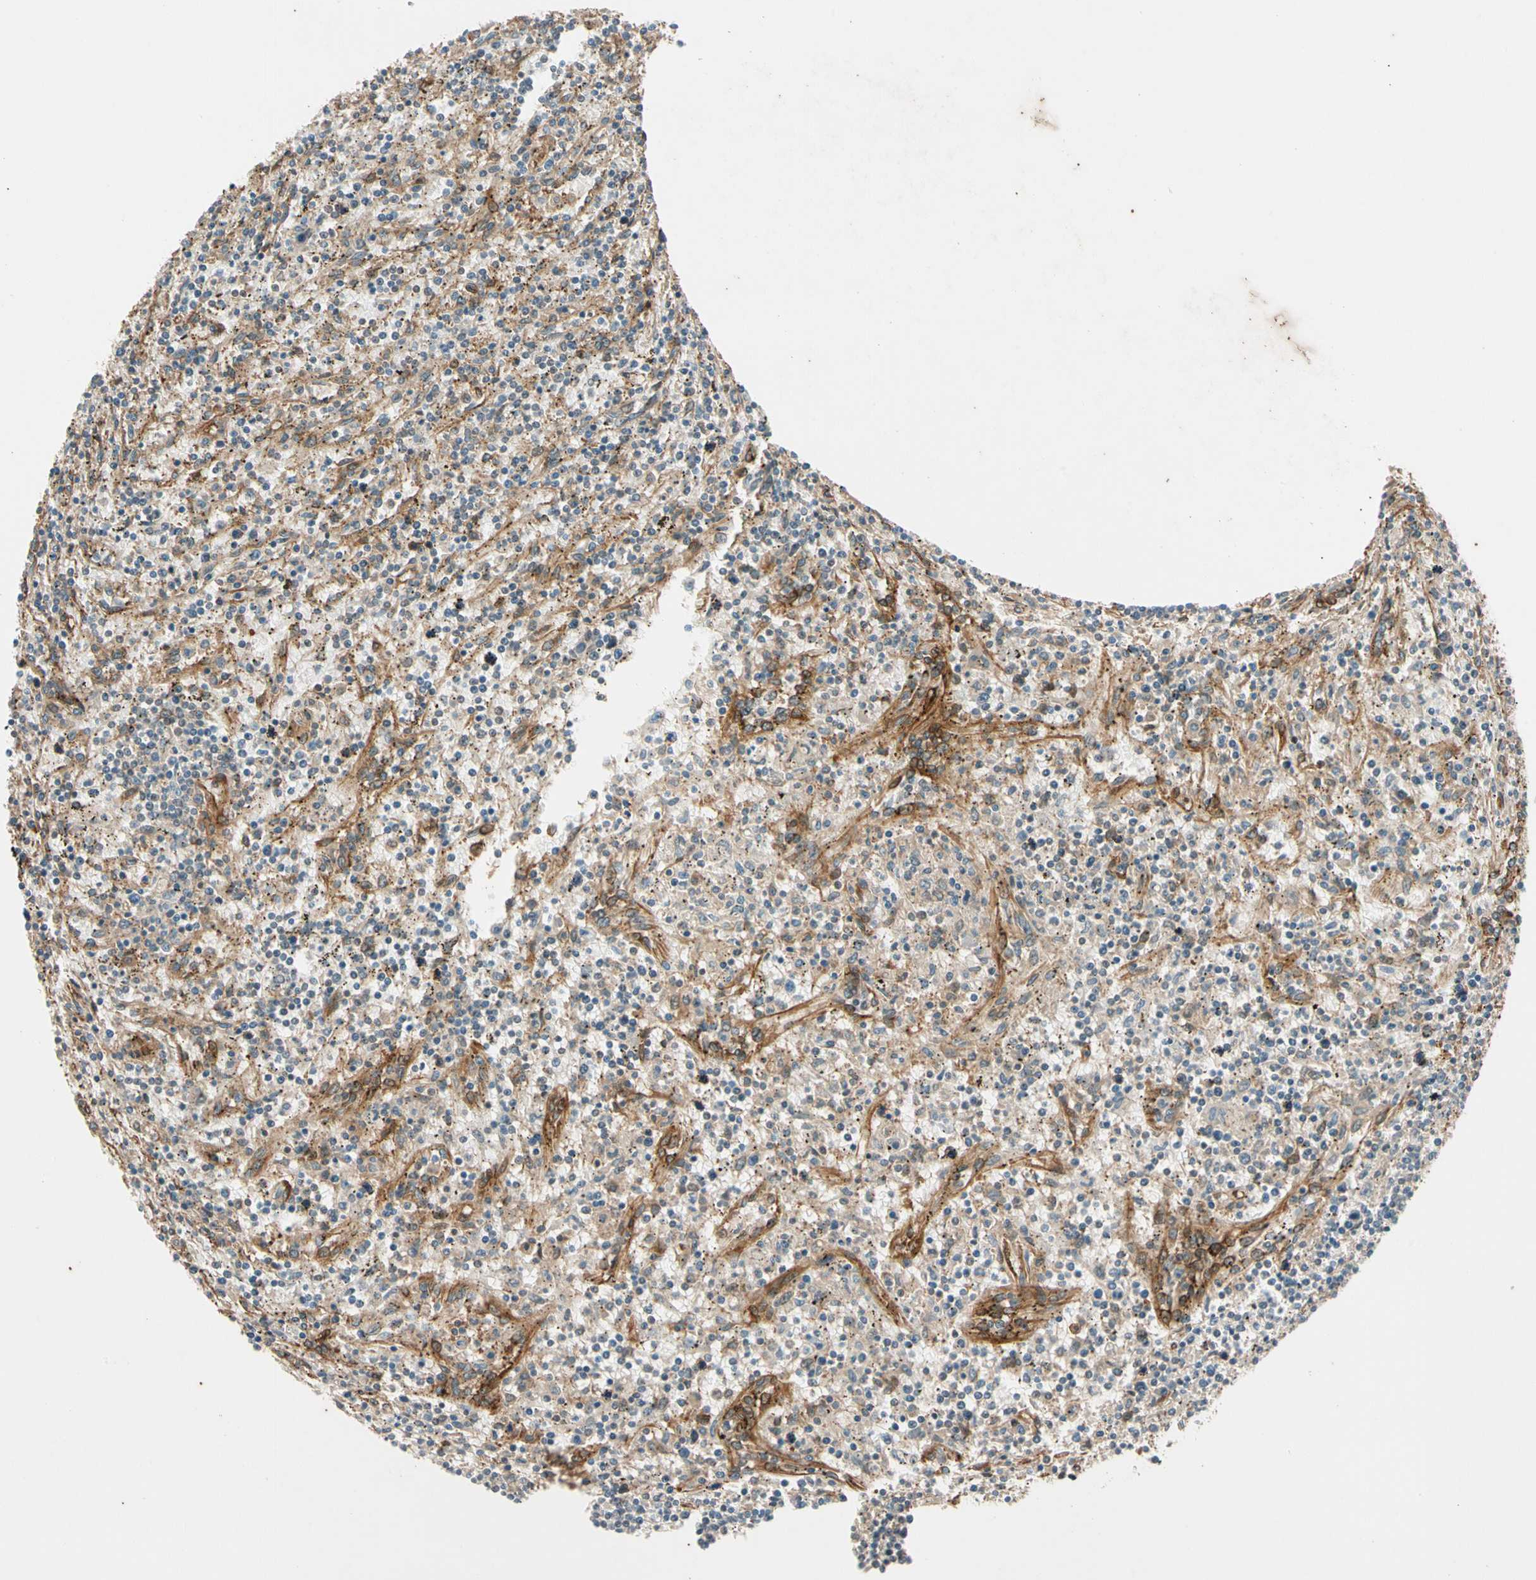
{"staining": {"intensity": "weak", "quantity": "25%-75%", "location": "cytoplasmic/membranous"}, "tissue": "lymphoma", "cell_type": "Tumor cells", "image_type": "cancer", "snomed": [{"axis": "morphology", "description": "Malignant lymphoma, non-Hodgkin's type, Low grade"}, {"axis": "topography", "description": "Spleen"}], "caption": "Immunohistochemistry (IHC) of human lymphoma shows low levels of weak cytoplasmic/membranous staining in approximately 25%-75% of tumor cells. (brown staining indicates protein expression, while blue staining denotes nuclei).", "gene": "ROCK2", "patient": {"sex": "male", "age": 76}}